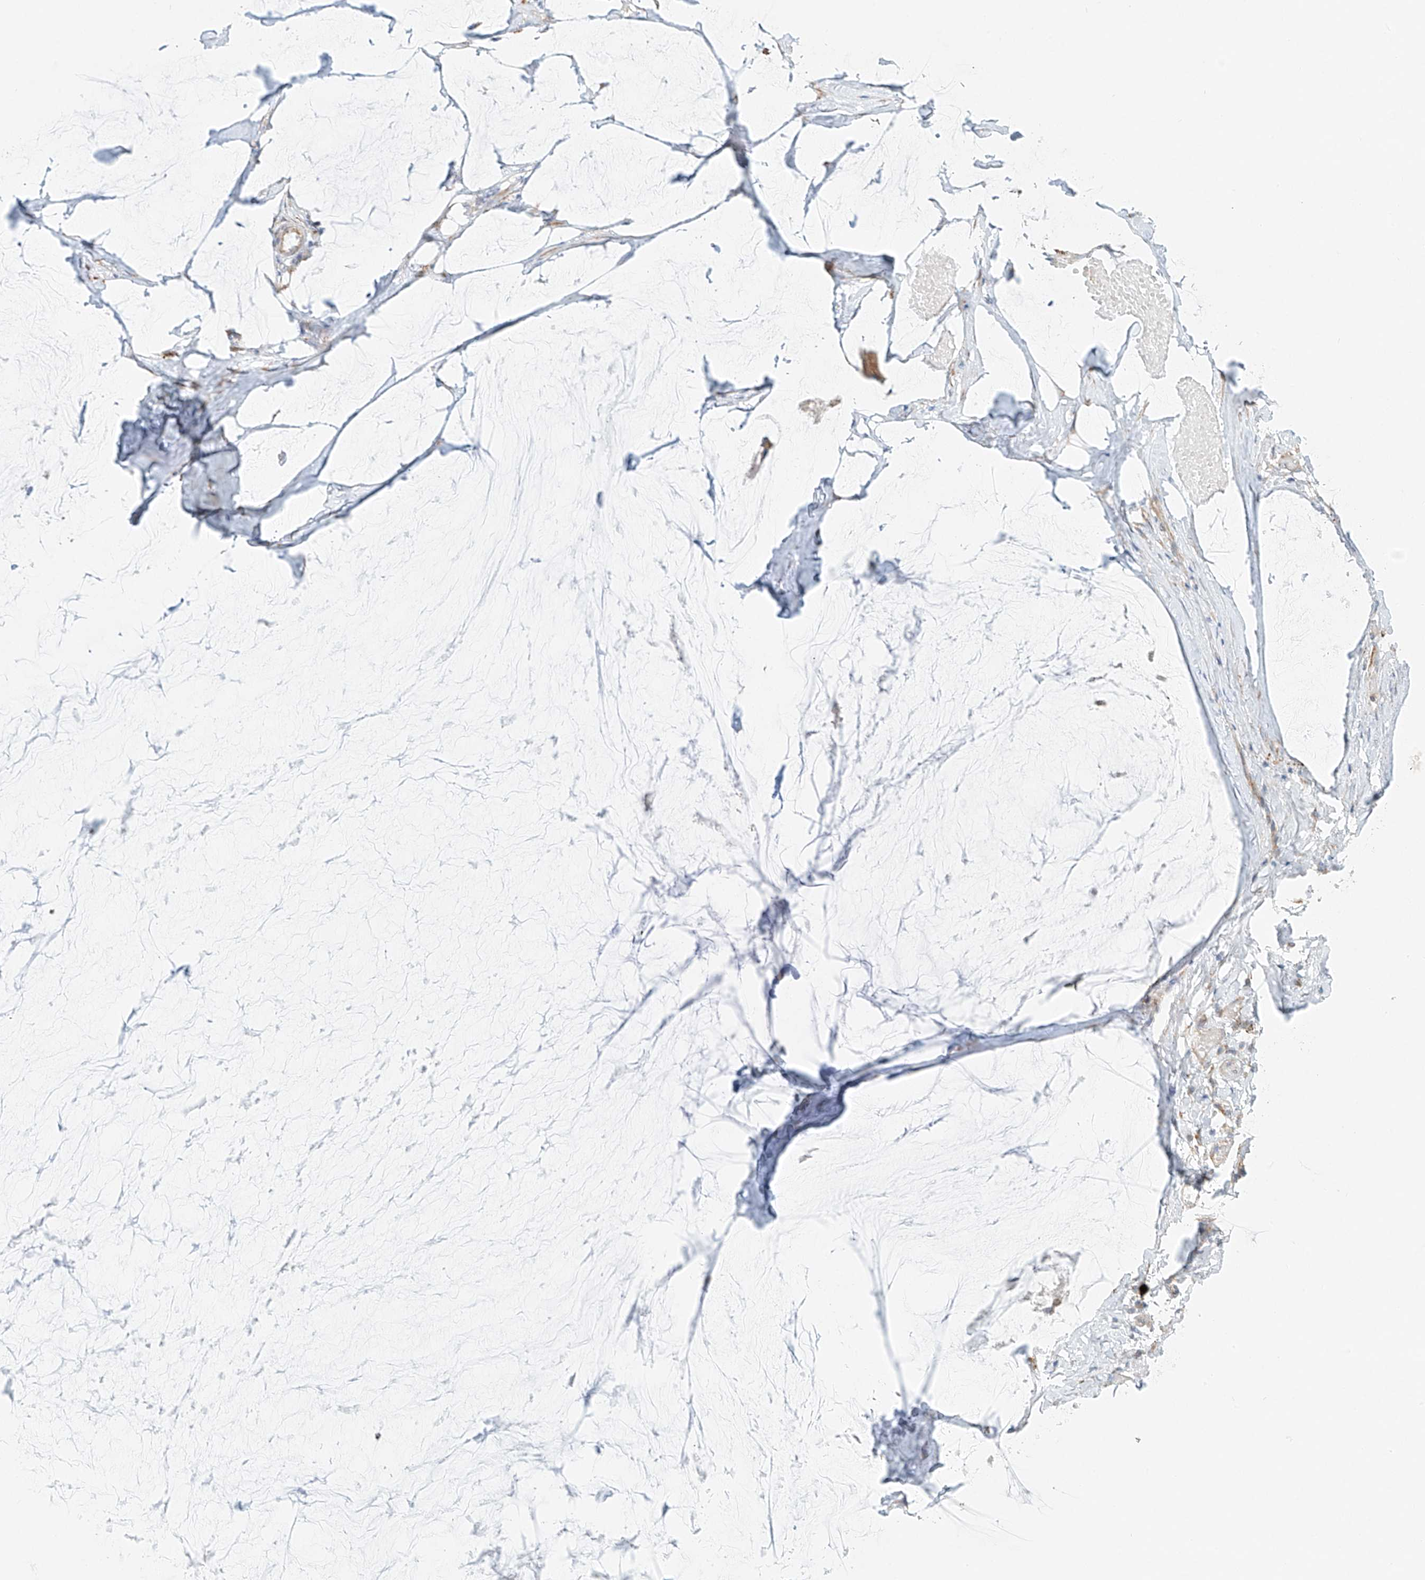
{"staining": {"intensity": "weak", "quantity": "<25%", "location": "cytoplasmic/membranous"}, "tissue": "ovarian cancer", "cell_type": "Tumor cells", "image_type": "cancer", "snomed": [{"axis": "morphology", "description": "Cystadenocarcinoma, mucinous, NOS"}, {"axis": "topography", "description": "Ovary"}], "caption": "Tumor cells show no significant positivity in ovarian cancer (mucinous cystadenocarcinoma).", "gene": "EIPR1", "patient": {"sex": "female", "age": 39}}